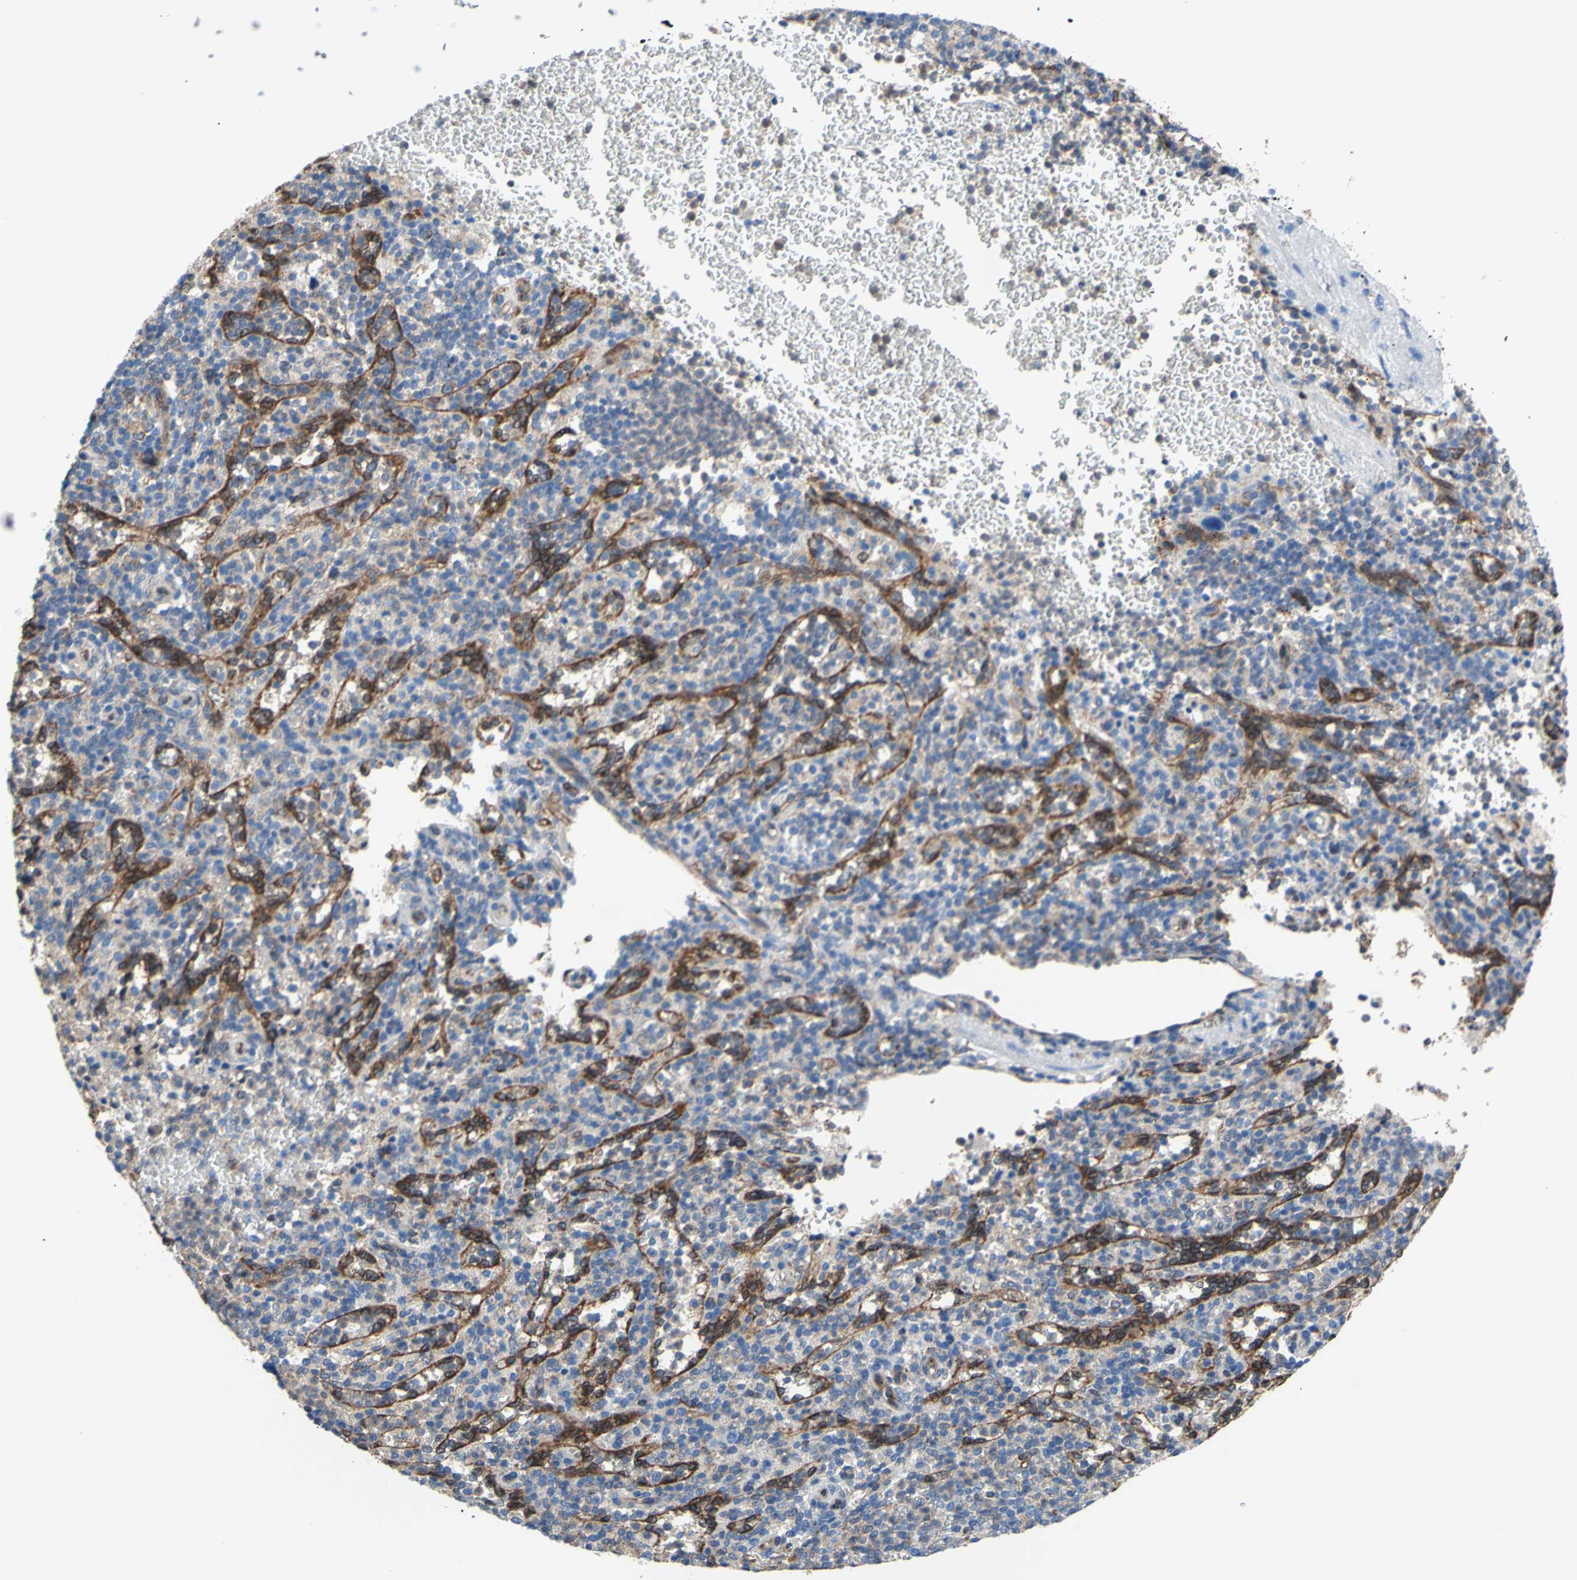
{"staining": {"intensity": "negative", "quantity": "none", "location": "none"}, "tissue": "spleen", "cell_type": "Cells in red pulp", "image_type": "normal", "snomed": [{"axis": "morphology", "description": "Normal tissue, NOS"}, {"axis": "topography", "description": "Spleen"}], "caption": "Protein analysis of unremarkable spleen displays no significant staining in cells in red pulp.", "gene": "MGST2", "patient": {"sex": "female", "age": 74}}